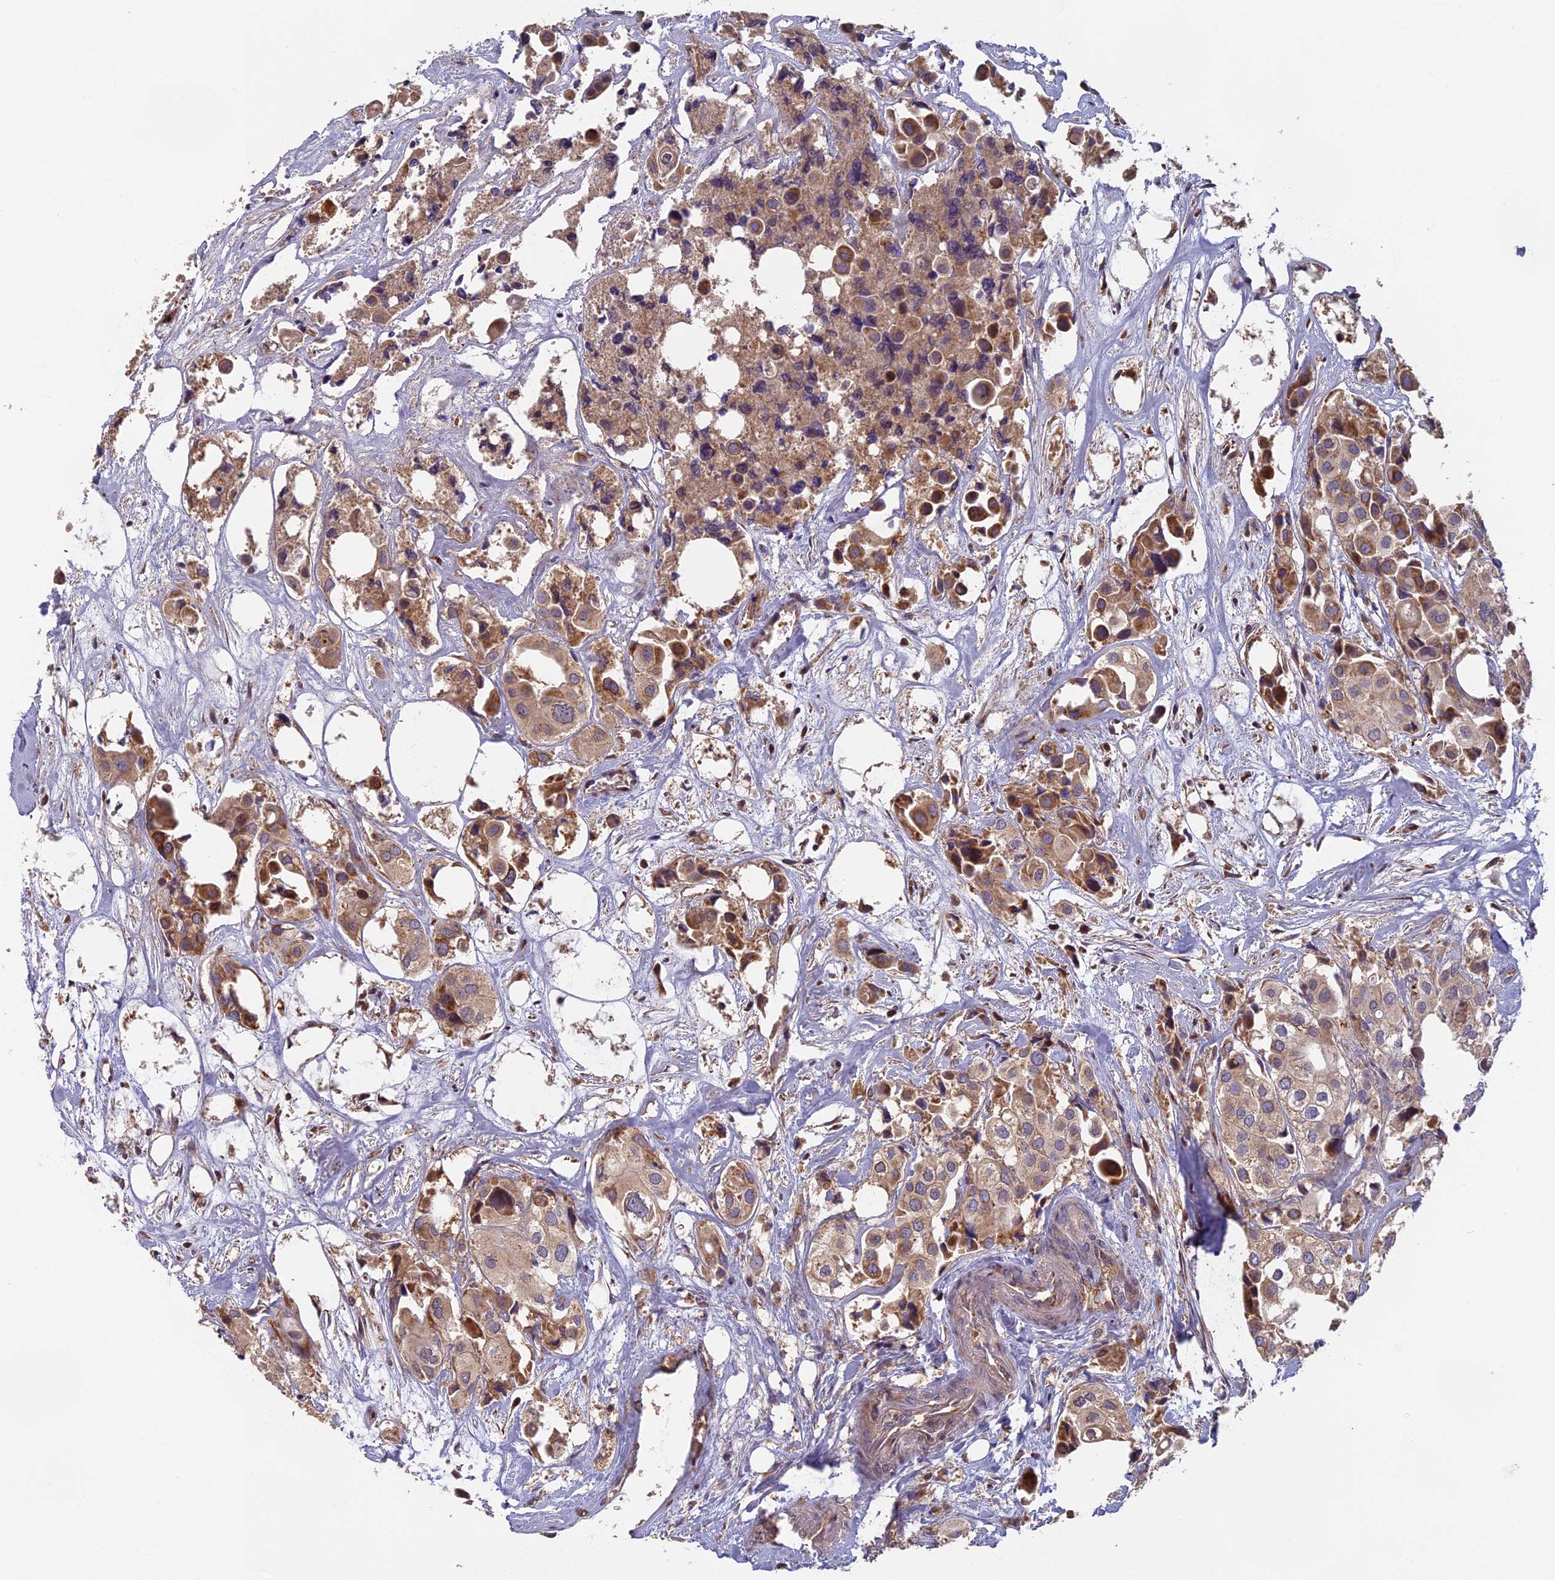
{"staining": {"intensity": "moderate", "quantity": ">75%", "location": "cytoplasmic/membranous"}, "tissue": "urothelial cancer", "cell_type": "Tumor cells", "image_type": "cancer", "snomed": [{"axis": "morphology", "description": "Urothelial carcinoma, High grade"}, {"axis": "topography", "description": "Urinary bladder"}], "caption": "Human urothelial cancer stained with a protein marker demonstrates moderate staining in tumor cells.", "gene": "EDAR", "patient": {"sex": "male", "age": 64}}